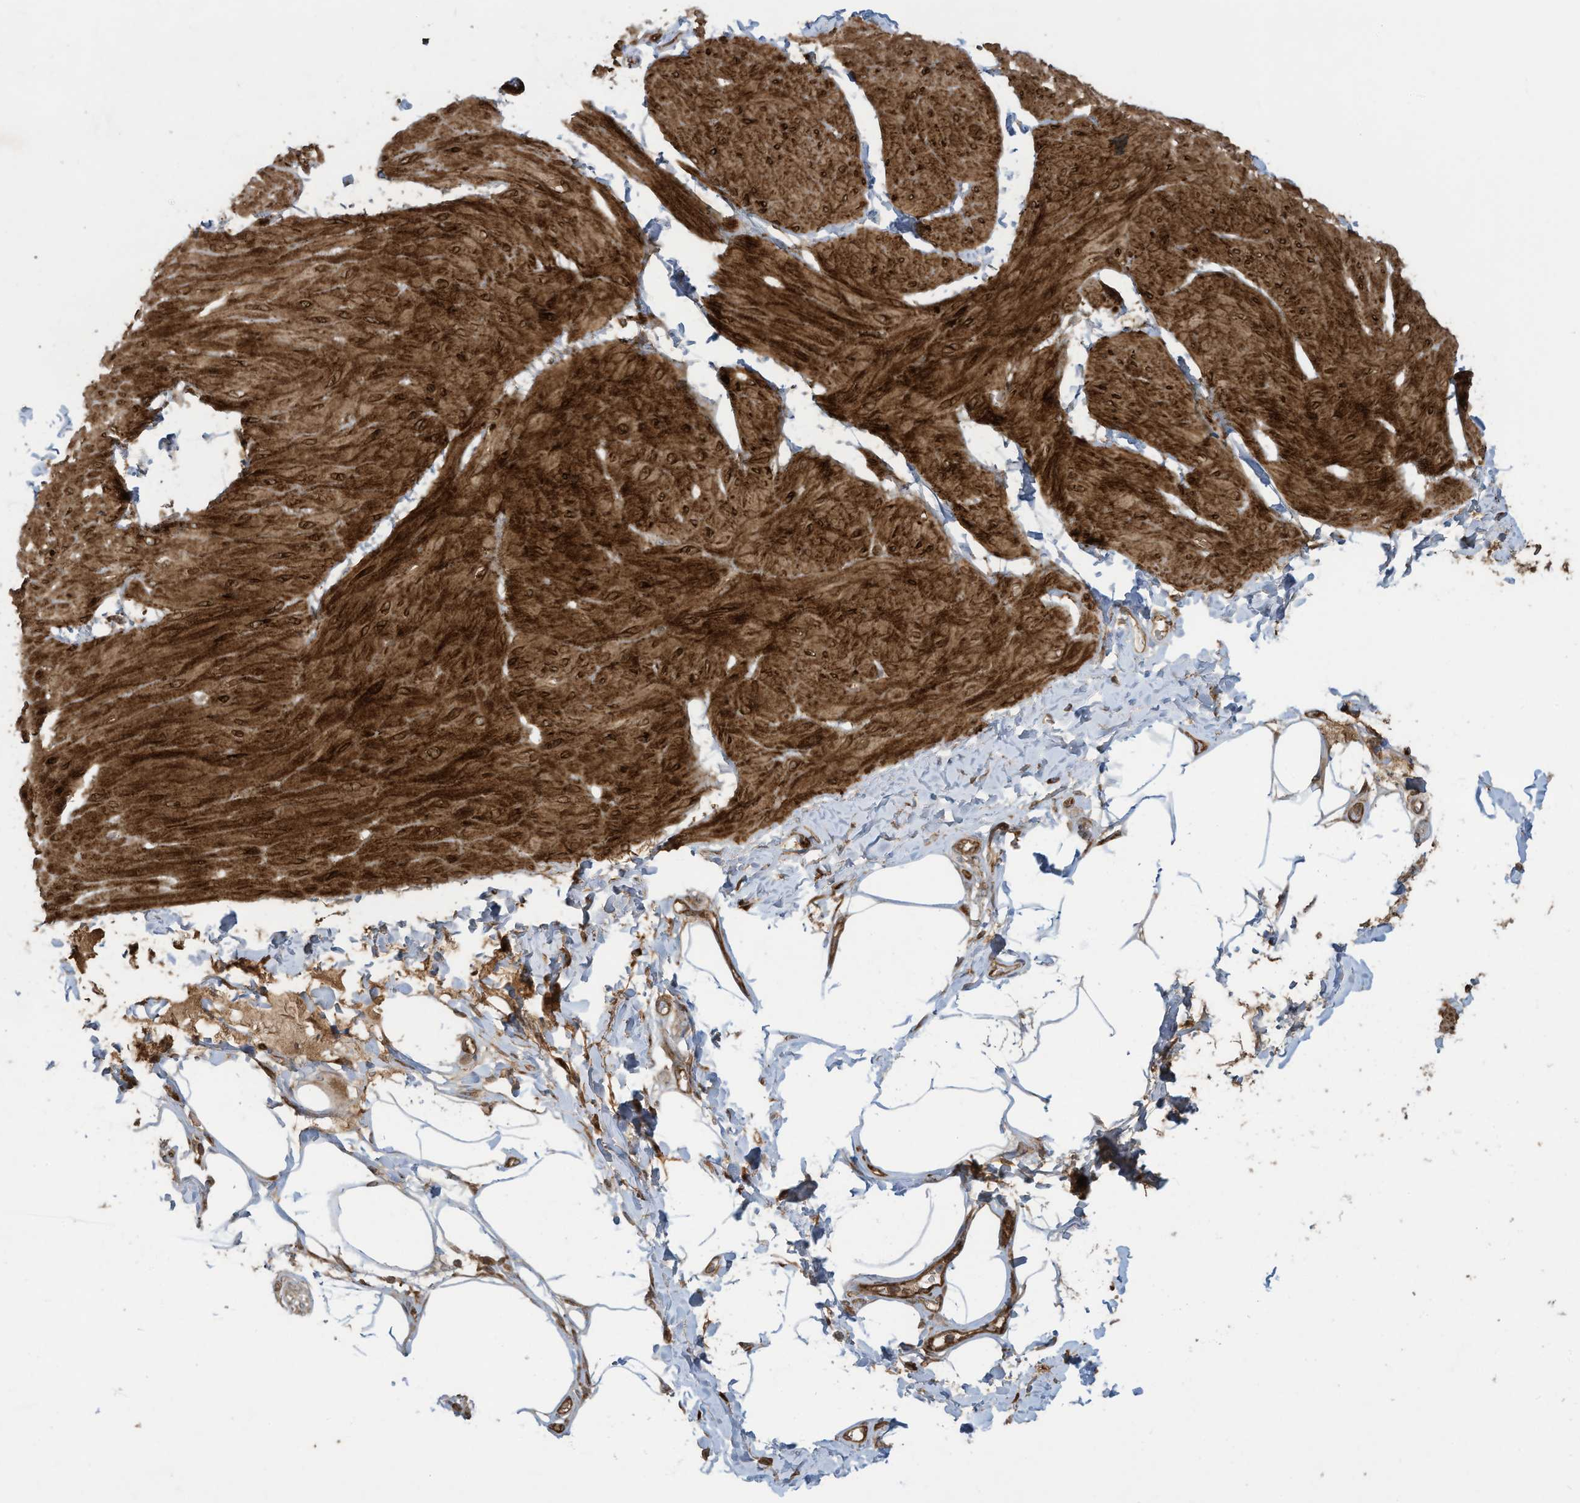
{"staining": {"intensity": "strong", "quantity": ">75%", "location": "cytoplasmic/membranous"}, "tissue": "smooth muscle", "cell_type": "Smooth muscle cells", "image_type": "normal", "snomed": [{"axis": "morphology", "description": "Urothelial carcinoma, High grade"}, {"axis": "topography", "description": "Urinary bladder"}], "caption": "IHC (DAB (3,3'-diaminobenzidine)) staining of unremarkable smooth muscle exhibits strong cytoplasmic/membranous protein staining in about >75% of smooth muscle cells.", "gene": "DDIT4", "patient": {"sex": "male", "age": 46}}